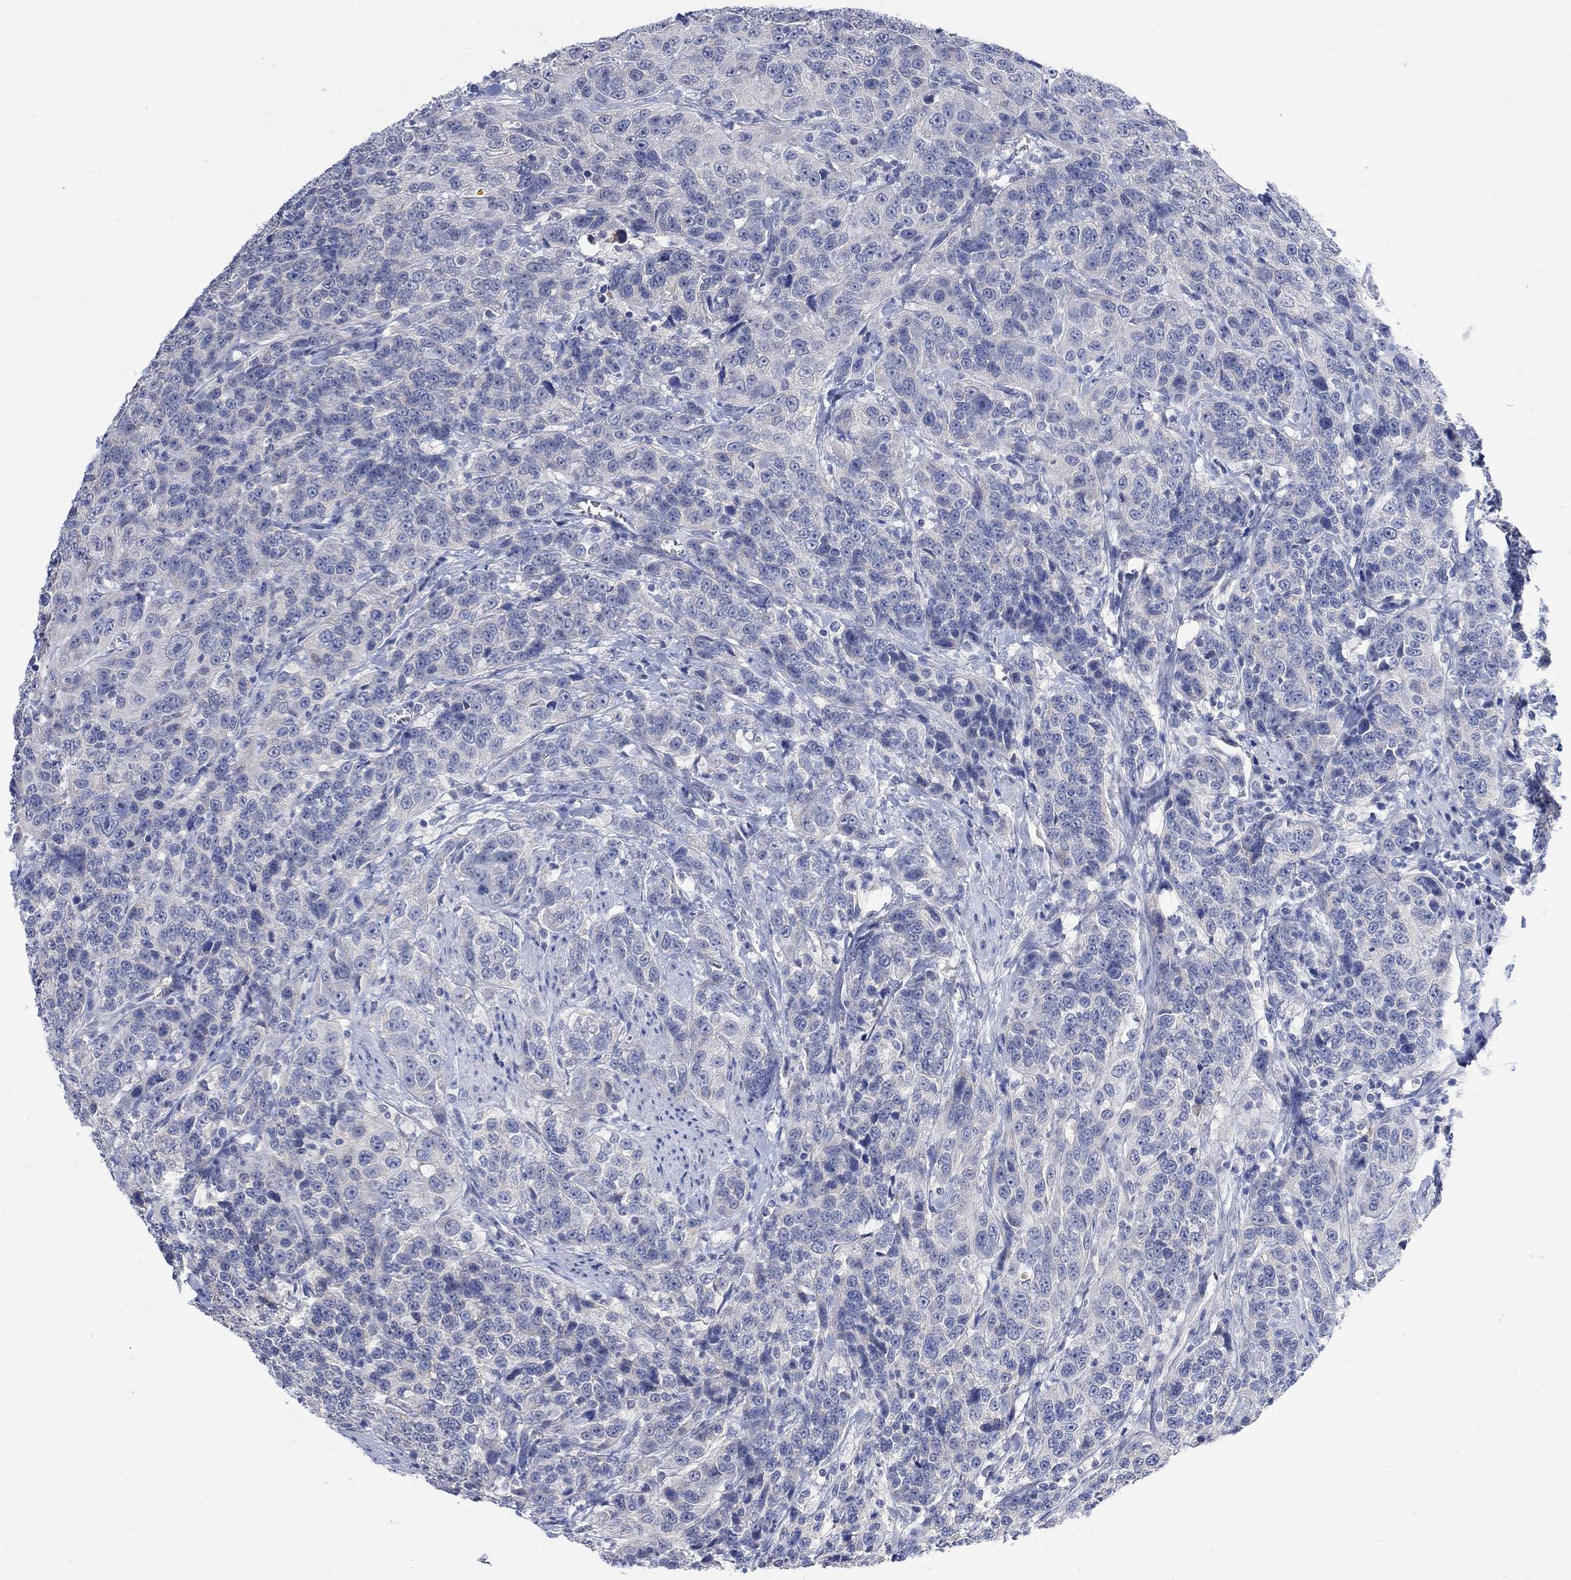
{"staining": {"intensity": "negative", "quantity": "none", "location": "none"}, "tissue": "urothelial cancer", "cell_type": "Tumor cells", "image_type": "cancer", "snomed": [{"axis": "morphology", "description": "Urothelial carcinoma, NOS"}, {"axis": "morphology", "description": "Urothelial carcinoma, High grade"}, {"axis": "topography", "description": "Urinary bladder"}], "caption": "IHC photomicrograph of neoplastic tissue: human high-grade urothelial carcinoma stained with DAB (3,3'-diaminobenzidine) shows no significant protein positivity in tumor cells. (IHC, brightfield microscopy, high magnification).", "gene": "FBP2", "patient": {"sex": "female", "age": 73}}